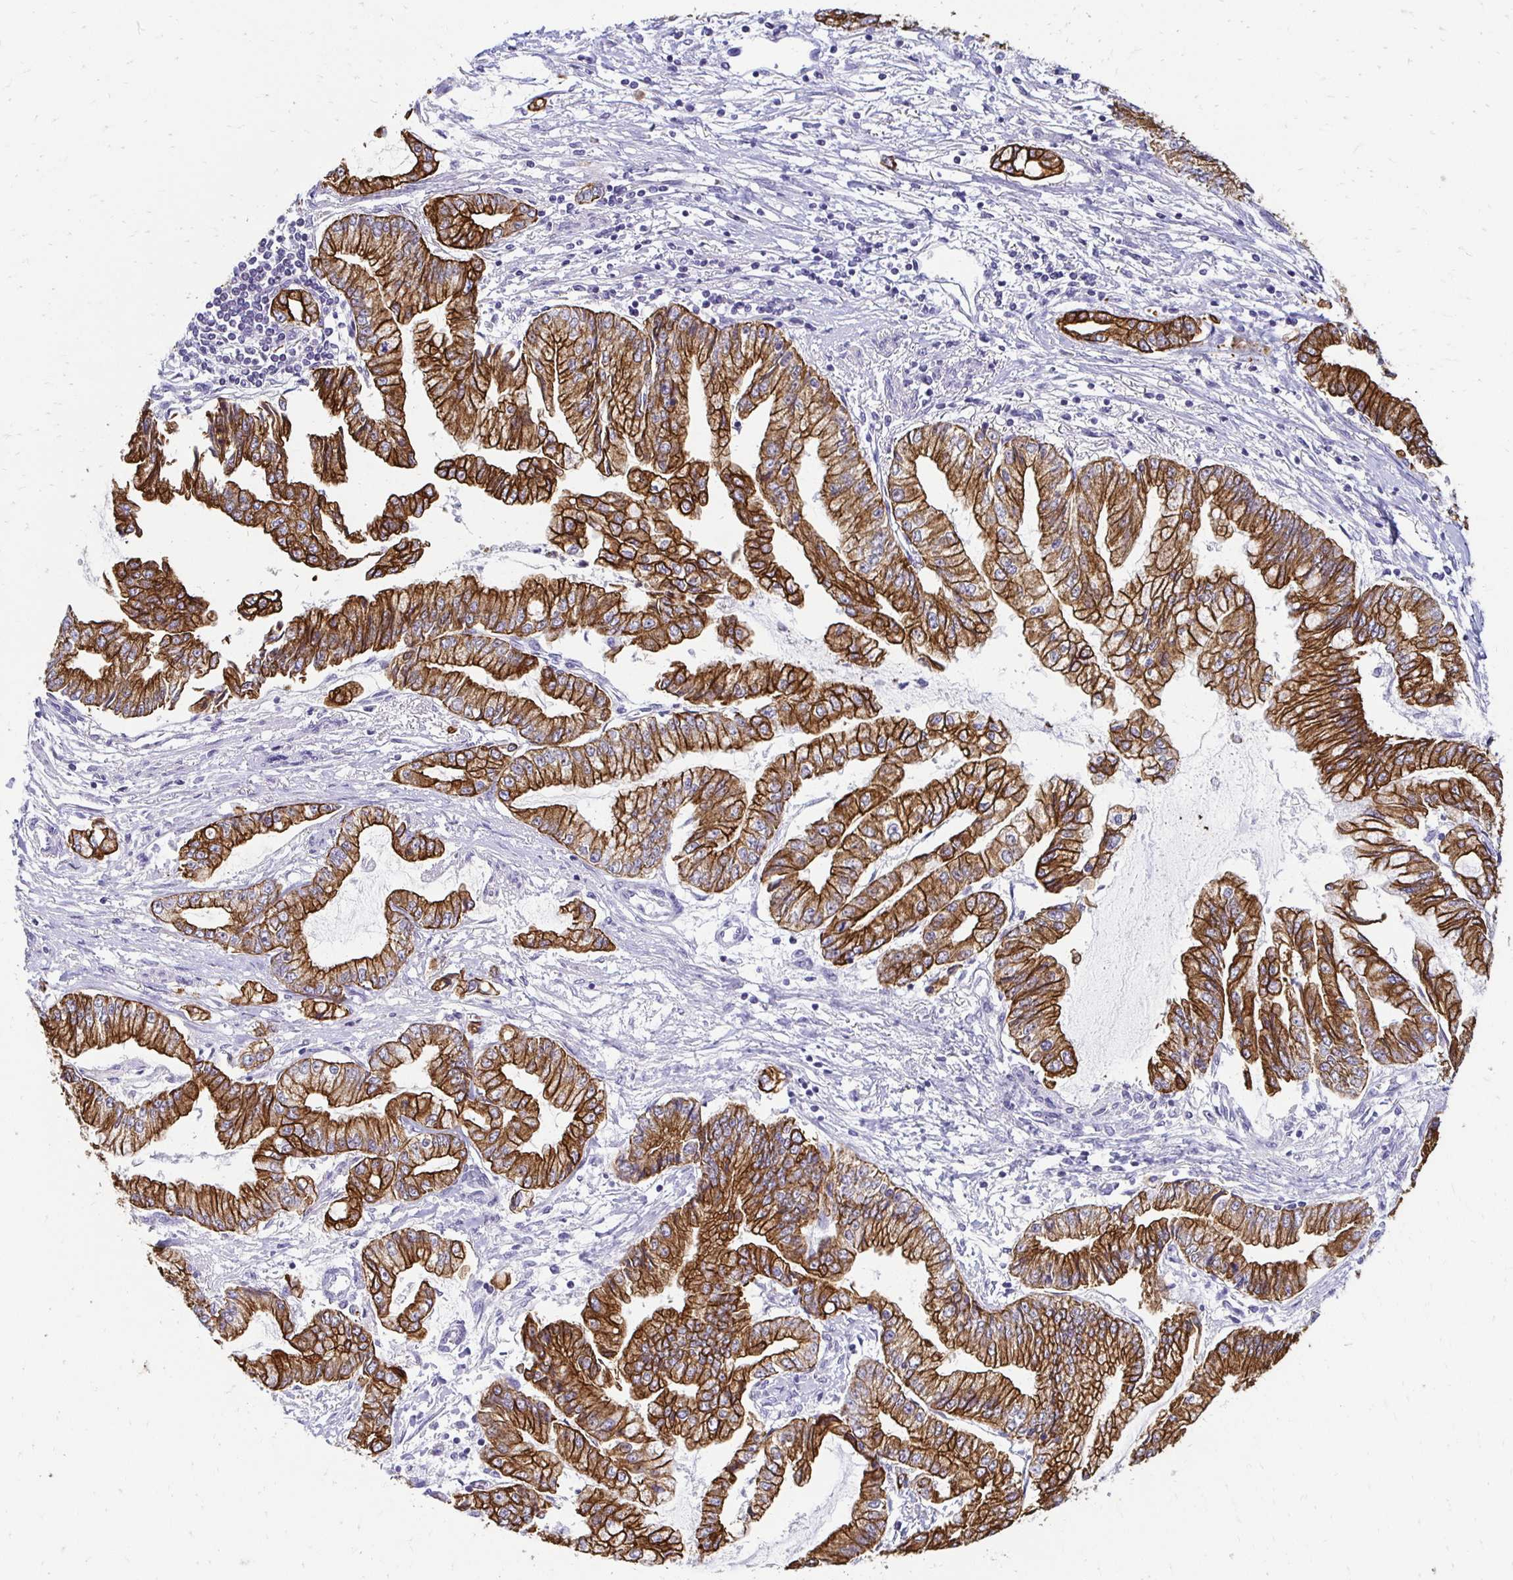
{"staining": {"intensity": "strong", "quantity": ">75%", "location": "cytoplasmic/membranous"}, "tissue": "stomach cancer", "cell_type": "Tumor cells", "image_type": "cancer", "snomed": [{"axis": "morphology", "description": "Adenocarcinoma, NOS"}, {"axis": "topography", "description": "Stomach, upper"}], "caption": "Tumor cells reveal strong cytoplasmic/membranous positivity in about >75% of cells in stomach adenocarcinoma.", "gene": "C1QTNF2", "patient": {"sex": "female", "age": 74}}